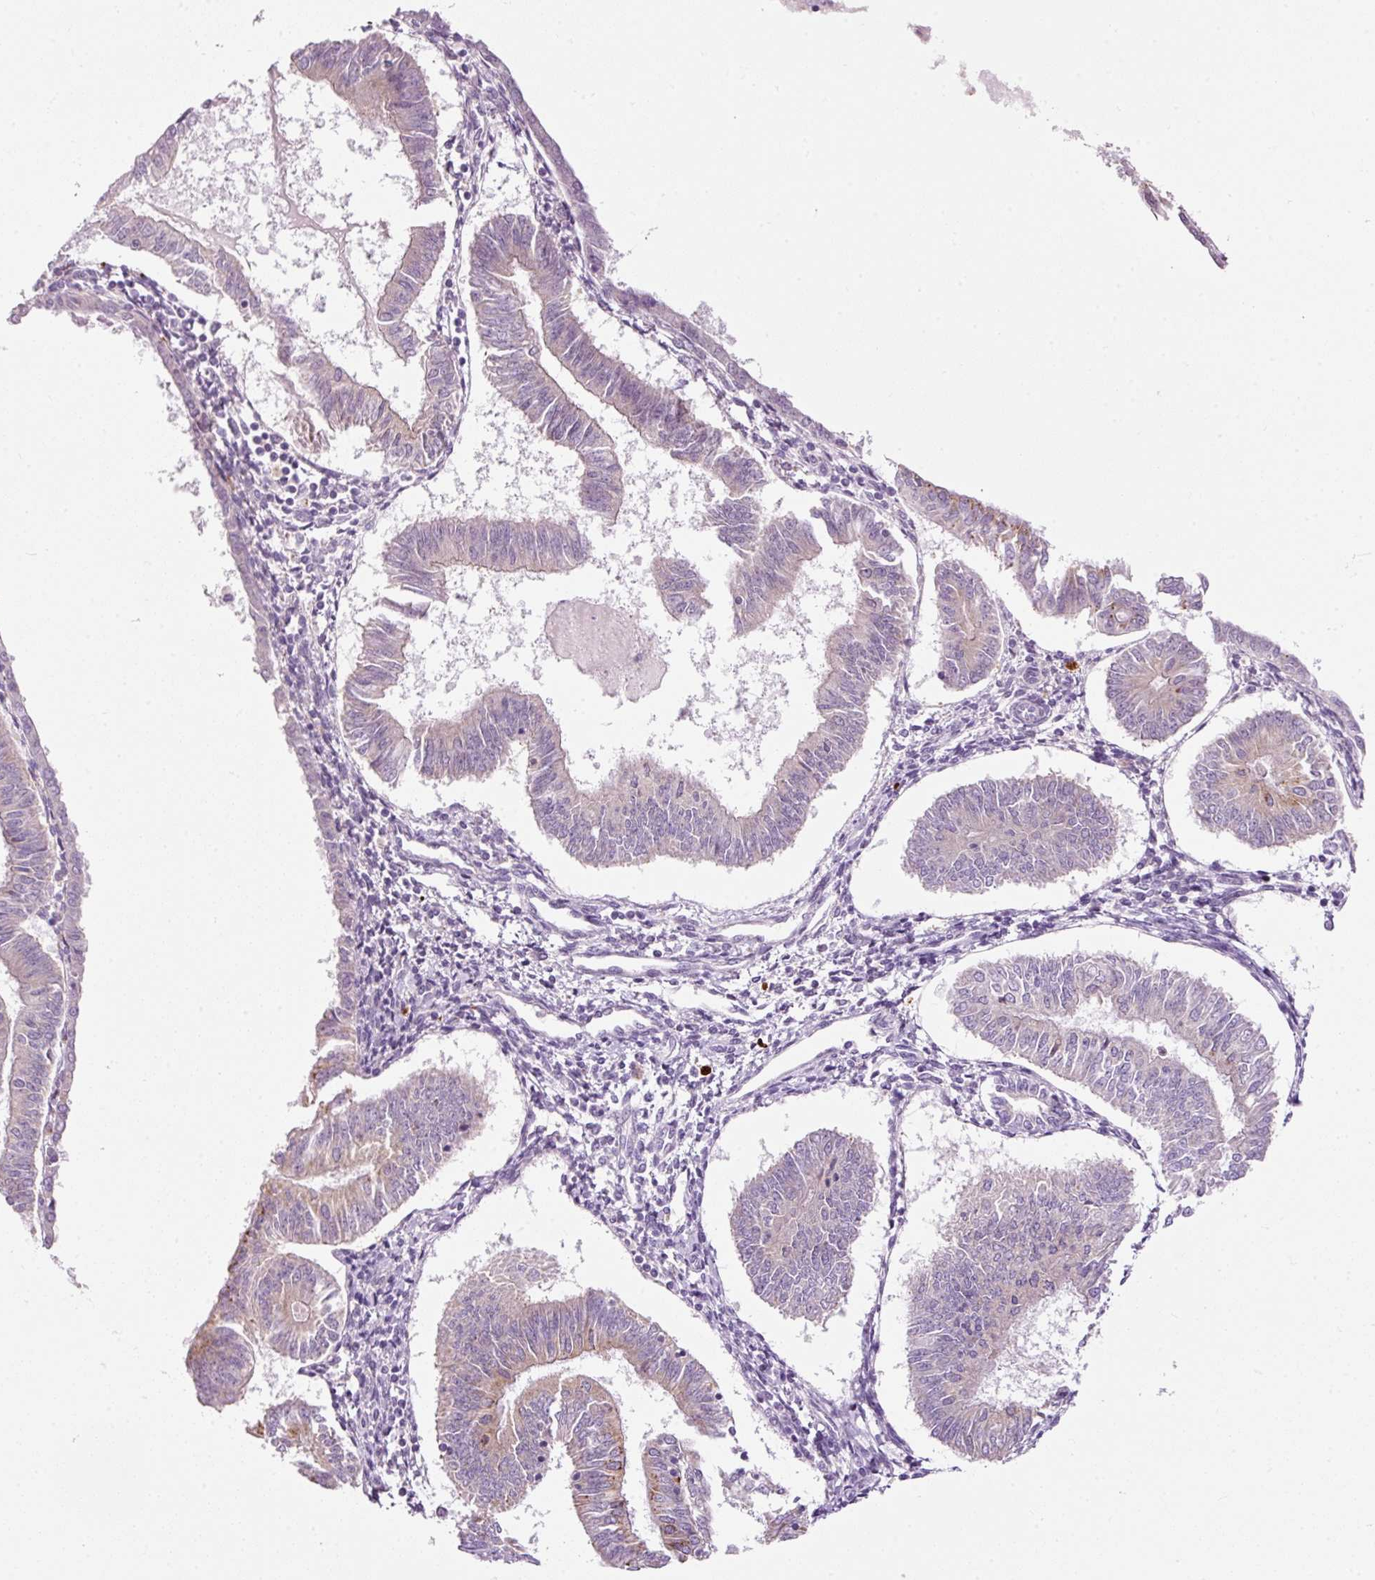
{"staining": {"intensity": "negative", "quantity": "none", "location": "none"}, "tissue": "endometrial cancer", "cell_type": "Tumor cells", "image_type": "cancer", "snomed": [{"axis": "morphology", "description": "Adenocarcinoma, NOS"}, {"axis": "topography", "description": "Endometrium"}], "caption": "Immunohistochemistry (IHC) photomicrograph of human adenocarcinoma (endometrial) stained for a protein (brown), which reveals no expression in tumor cells.", "gene": "ZNF639", "patient": {"sex": "female", "age": 58}}